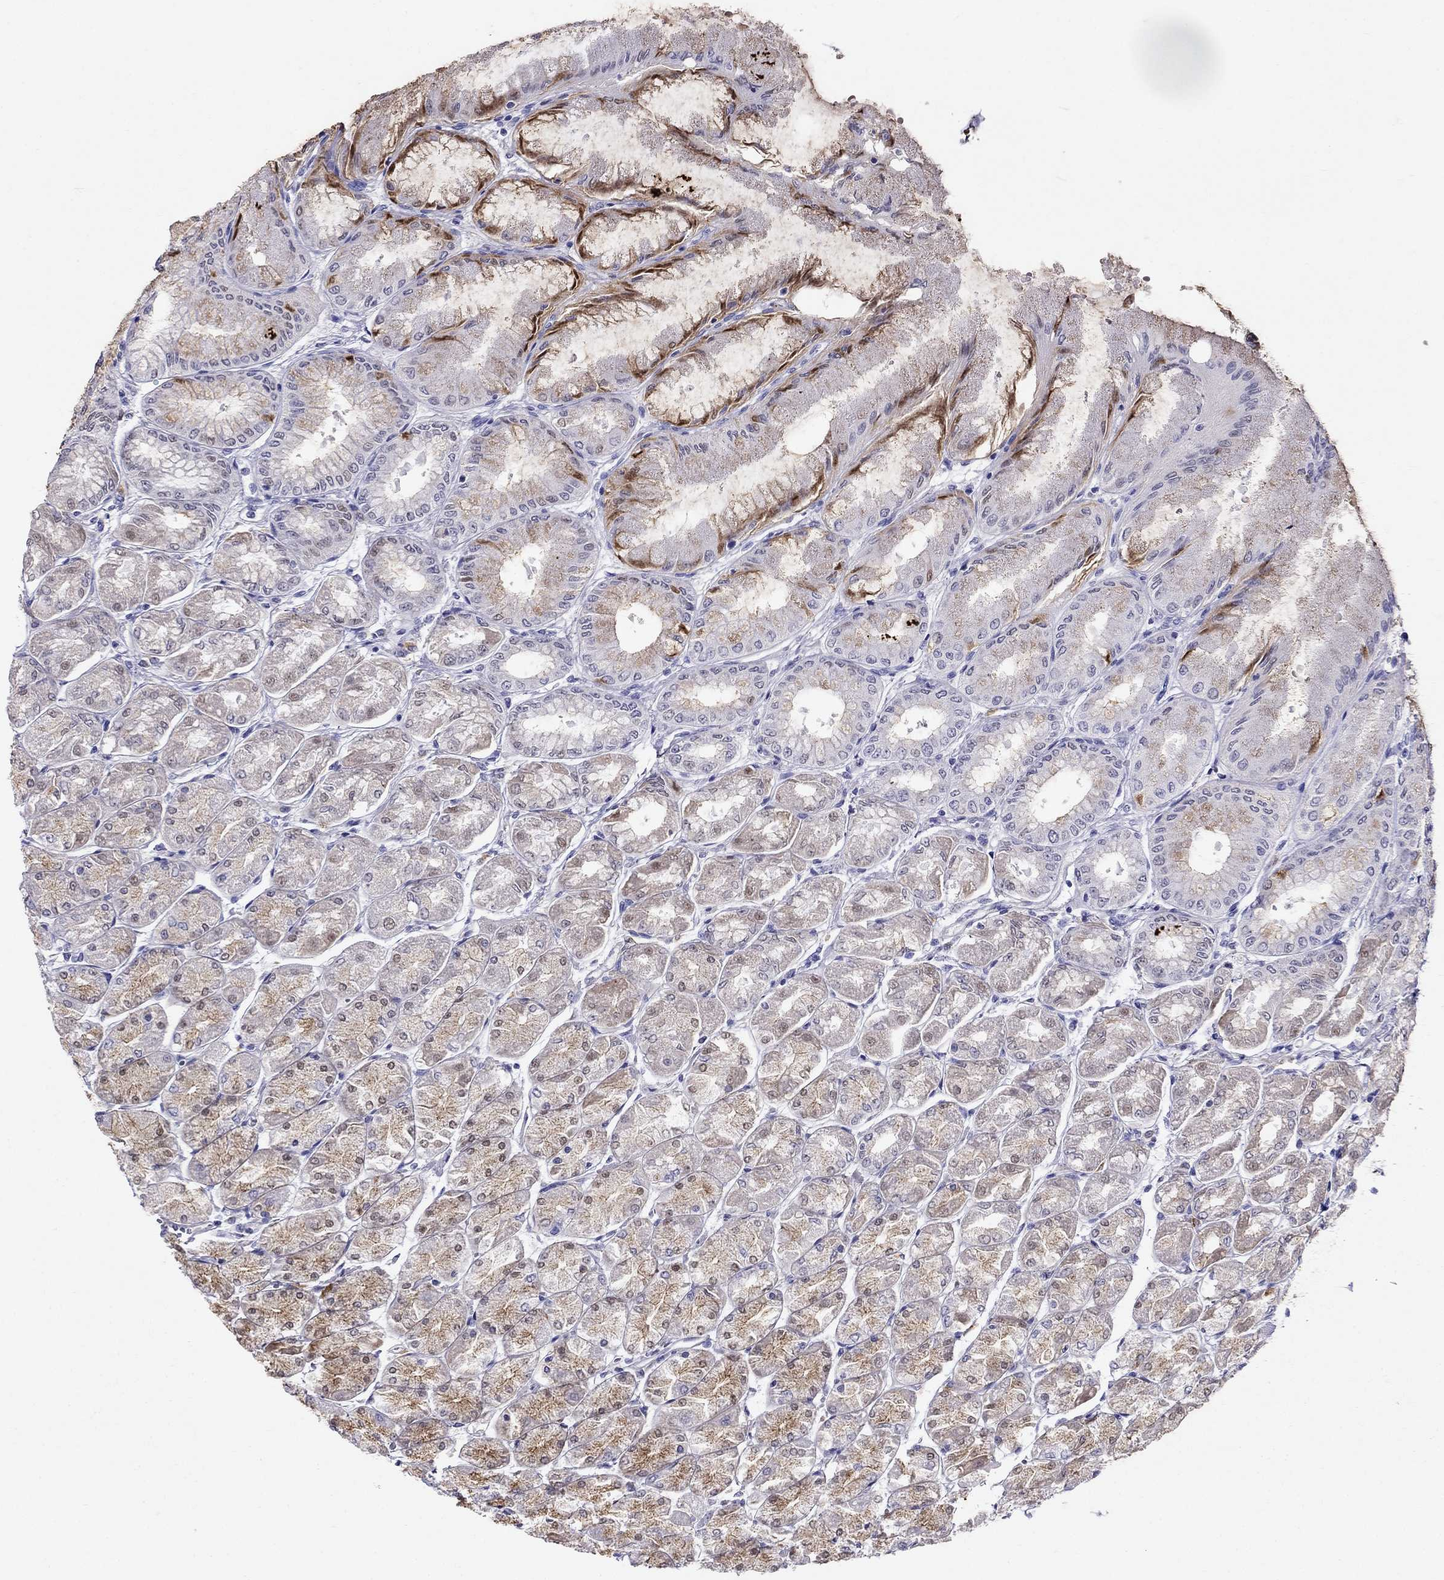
{"staining": {"intensity": "moderate", "quantity": "25%-75%", "location": "cytoplasmic/membranous"}, "tissue": "stomach", "cell_type": "Glandular cells", "image_type": "normal", "snomed": [{"axis": "morphology", "description": "Normal tissue, NOS"}, {"axis": "topography", "description": "Stomach, upper"}], "caption": "Stomach stained with IHC shows moderate cytoplasmic/membranous expression in about 25%-75% of glandular cells.", "gene": "MC5R", "patient": {"sex": "male", "age": 60}}